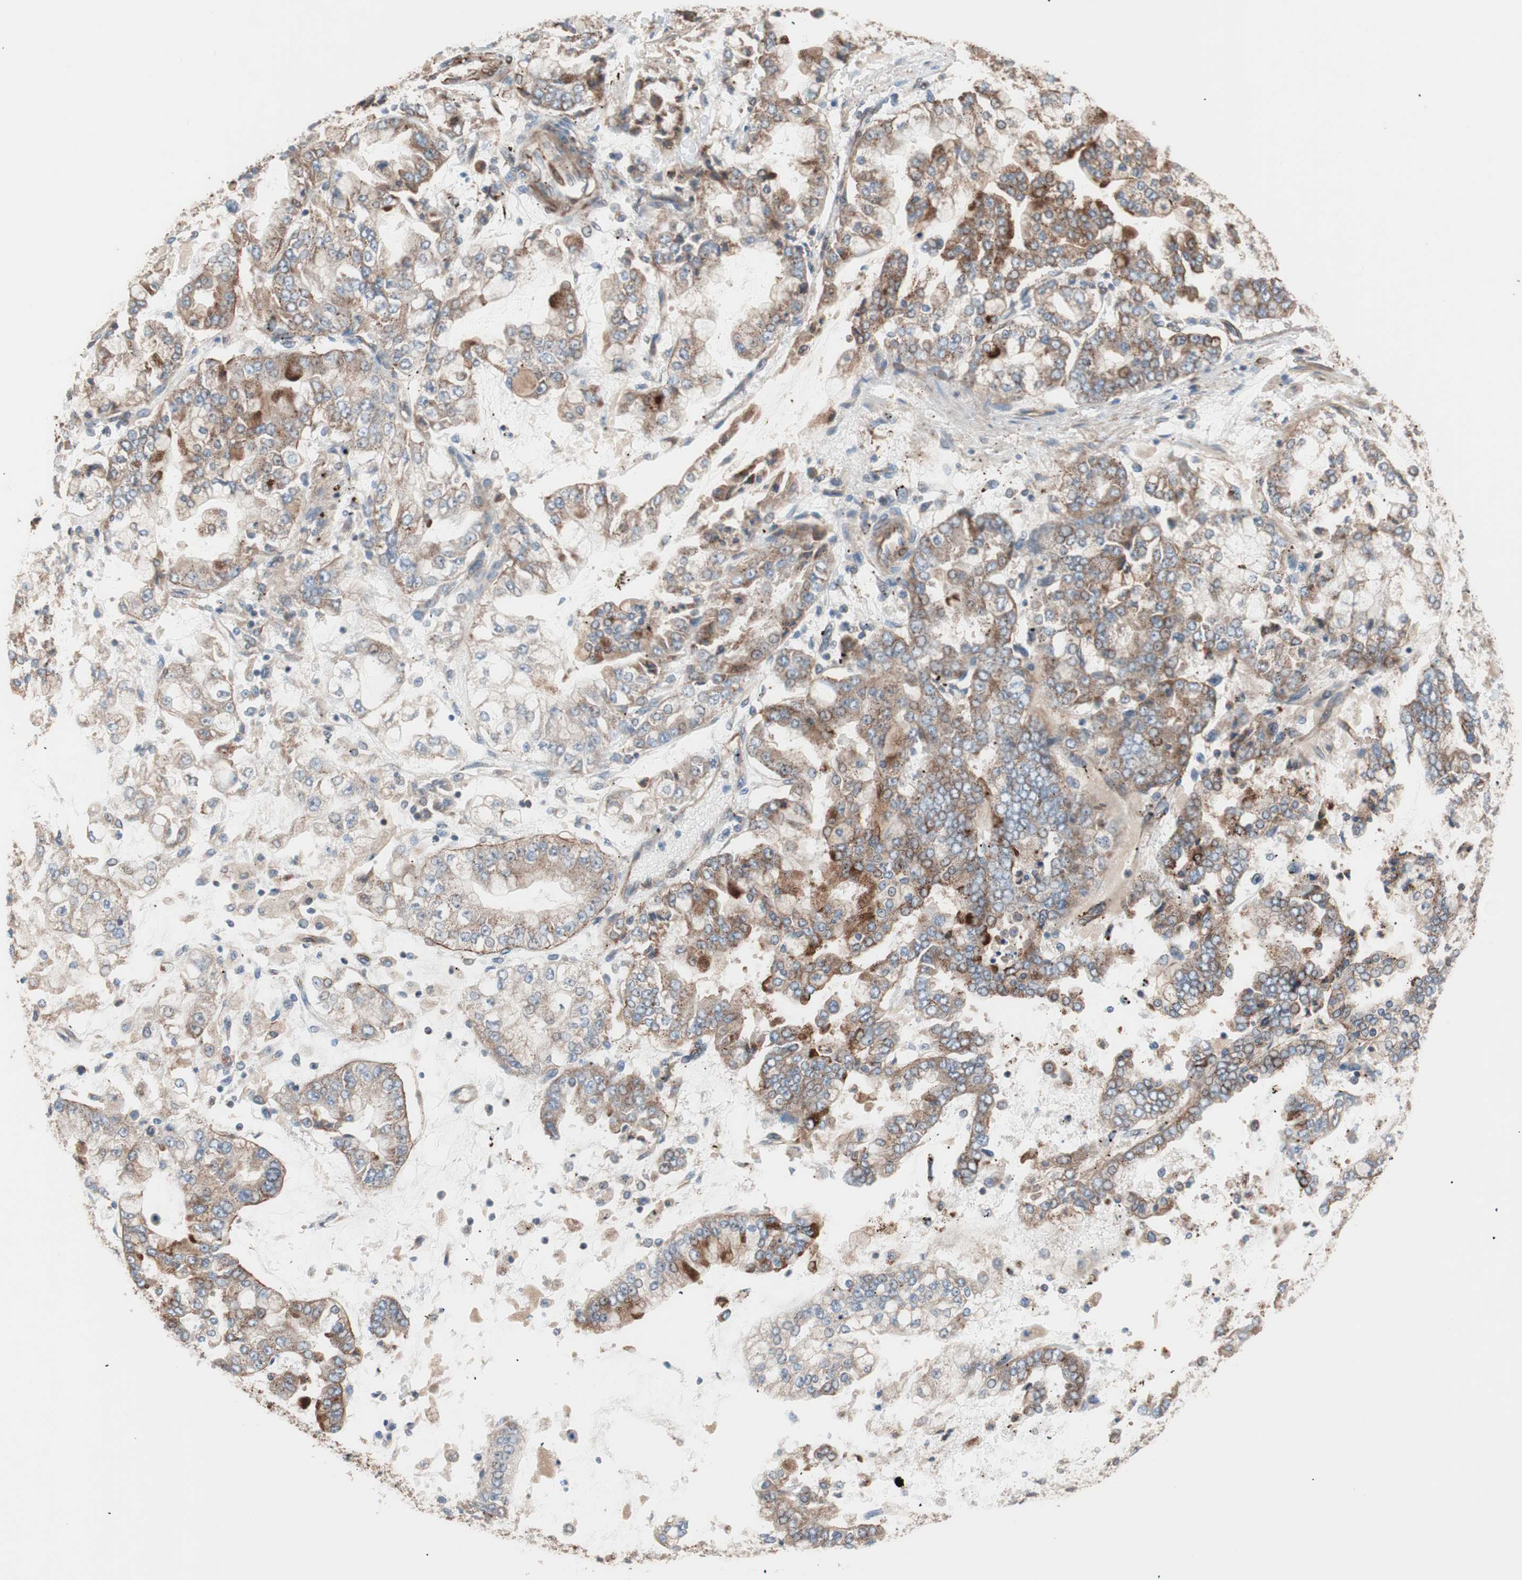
{"staining": {"intensity": "moderate", "quantity": ">75%", "location": "cytoplasmic/membranous"}, "tissue": "stomach cancer", "cell_type": "Tumor cells", "image_type": "cancer", "snomed": [{"axis": "morphology", "description": "Adenocarcinoma, NOS"}, {"axis": "topography", "description": "Stomach"}], "caption": "Stomach adenocarcinoma tissue exhibits moderate cytoplasmic/membranous staining in about >75% of tumor cells, visualized by immunohistochemistry. The staining is performed using DAB (3,3'-diaminobenzidine) brown chromogen to label protein expression. The nuclei are counter-stained blue using hematoxylin.", "gene": "GPSM2", "patient": {"sex": "male", "age": 76}}